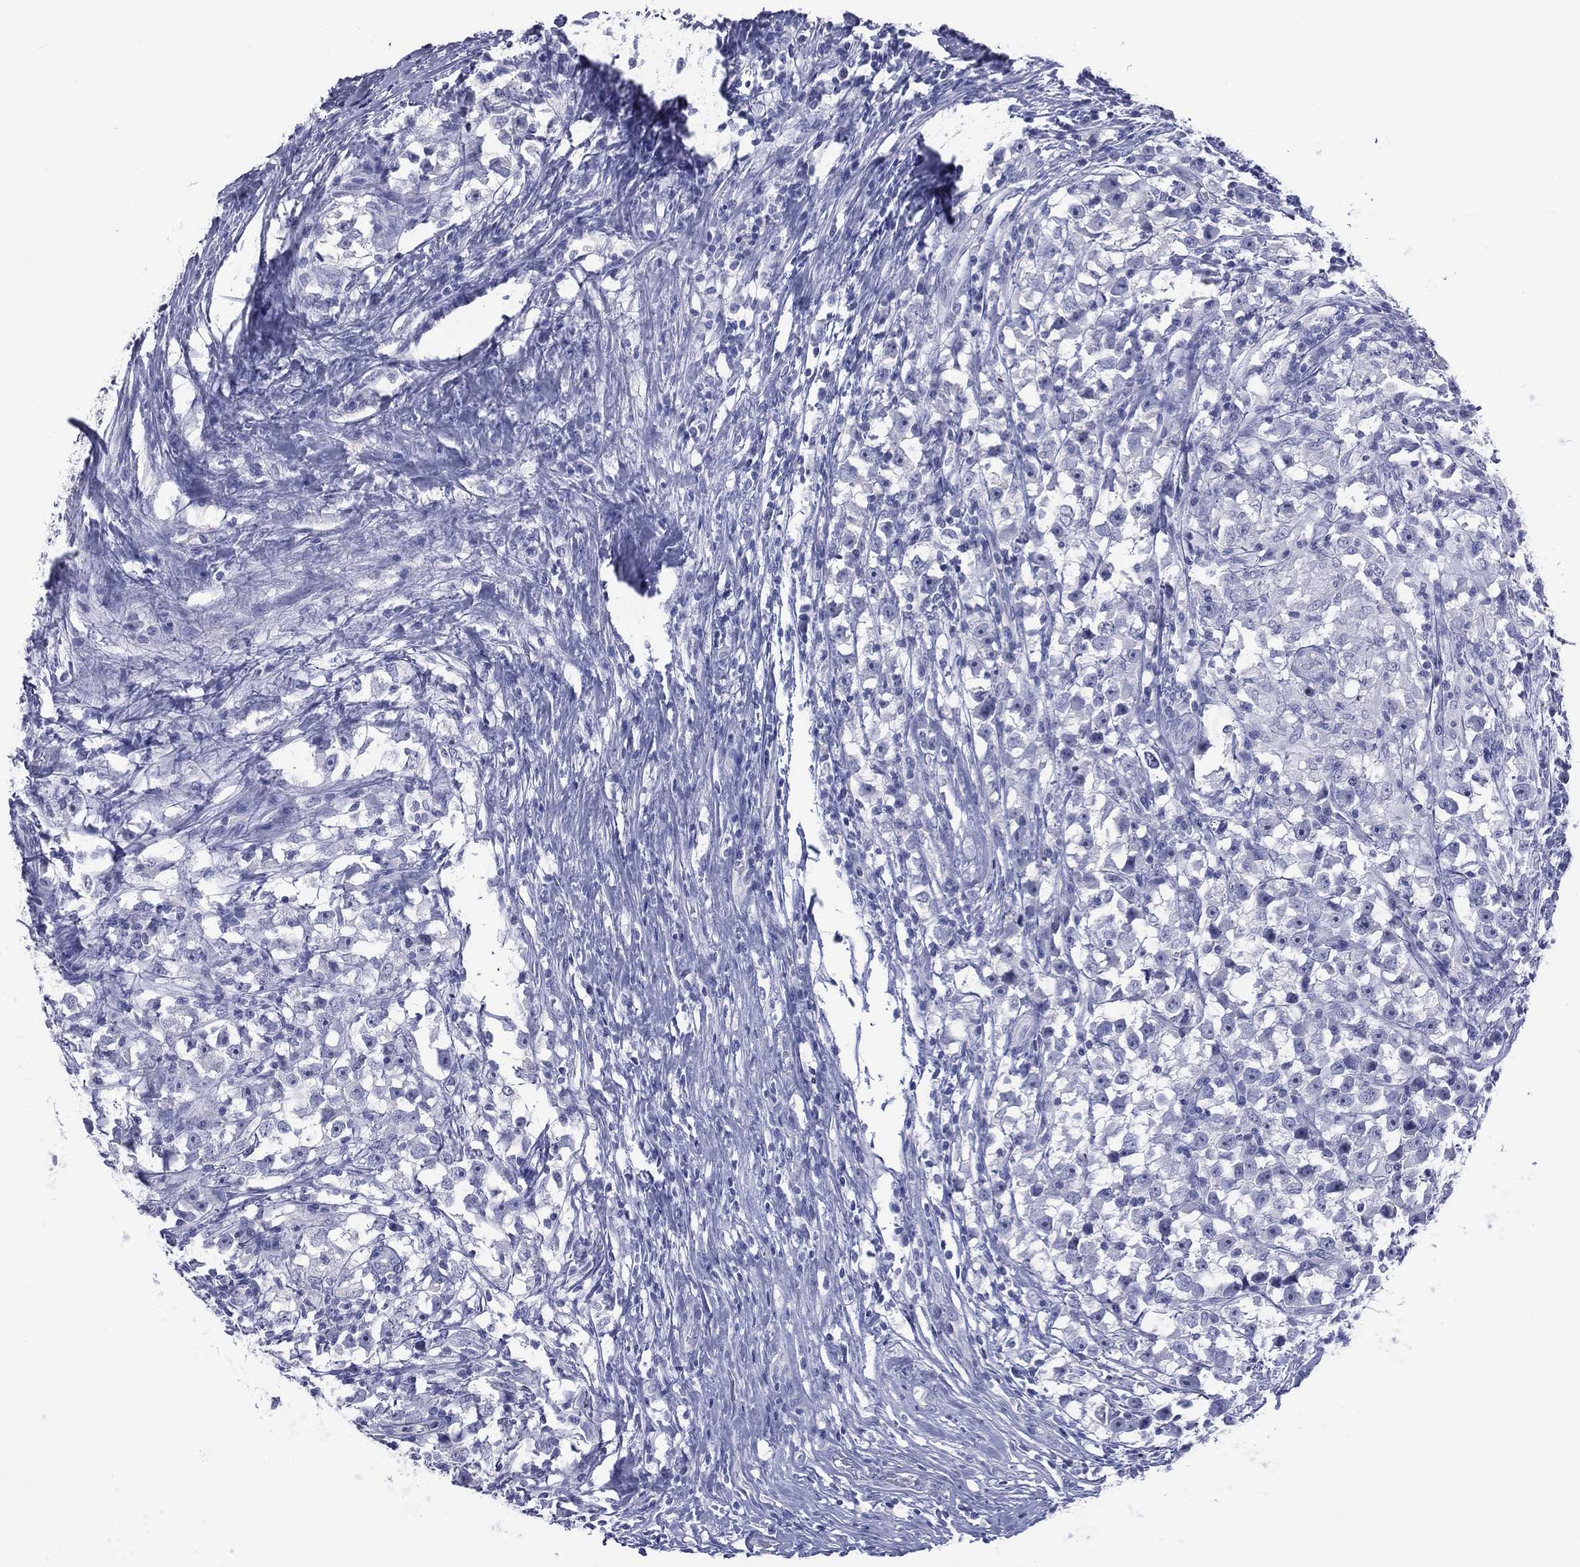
{"staining": {"intensity": "negative", "quantity": "none", "location": "none"}, "tissue": "testis cancer", "cell_type": "Tumor cells", "image_type": "cancer", "snomed": [{"axis": "morphology", "description": "Seminoma, NOS"}, {"axis": "topography", "description": "Testis"}], "caption": "The micrograph shows no significant expression in tumor cells of seminoma (testis).", "gene": "SSX1", "patient": {"sex": "male", "age": 33}}